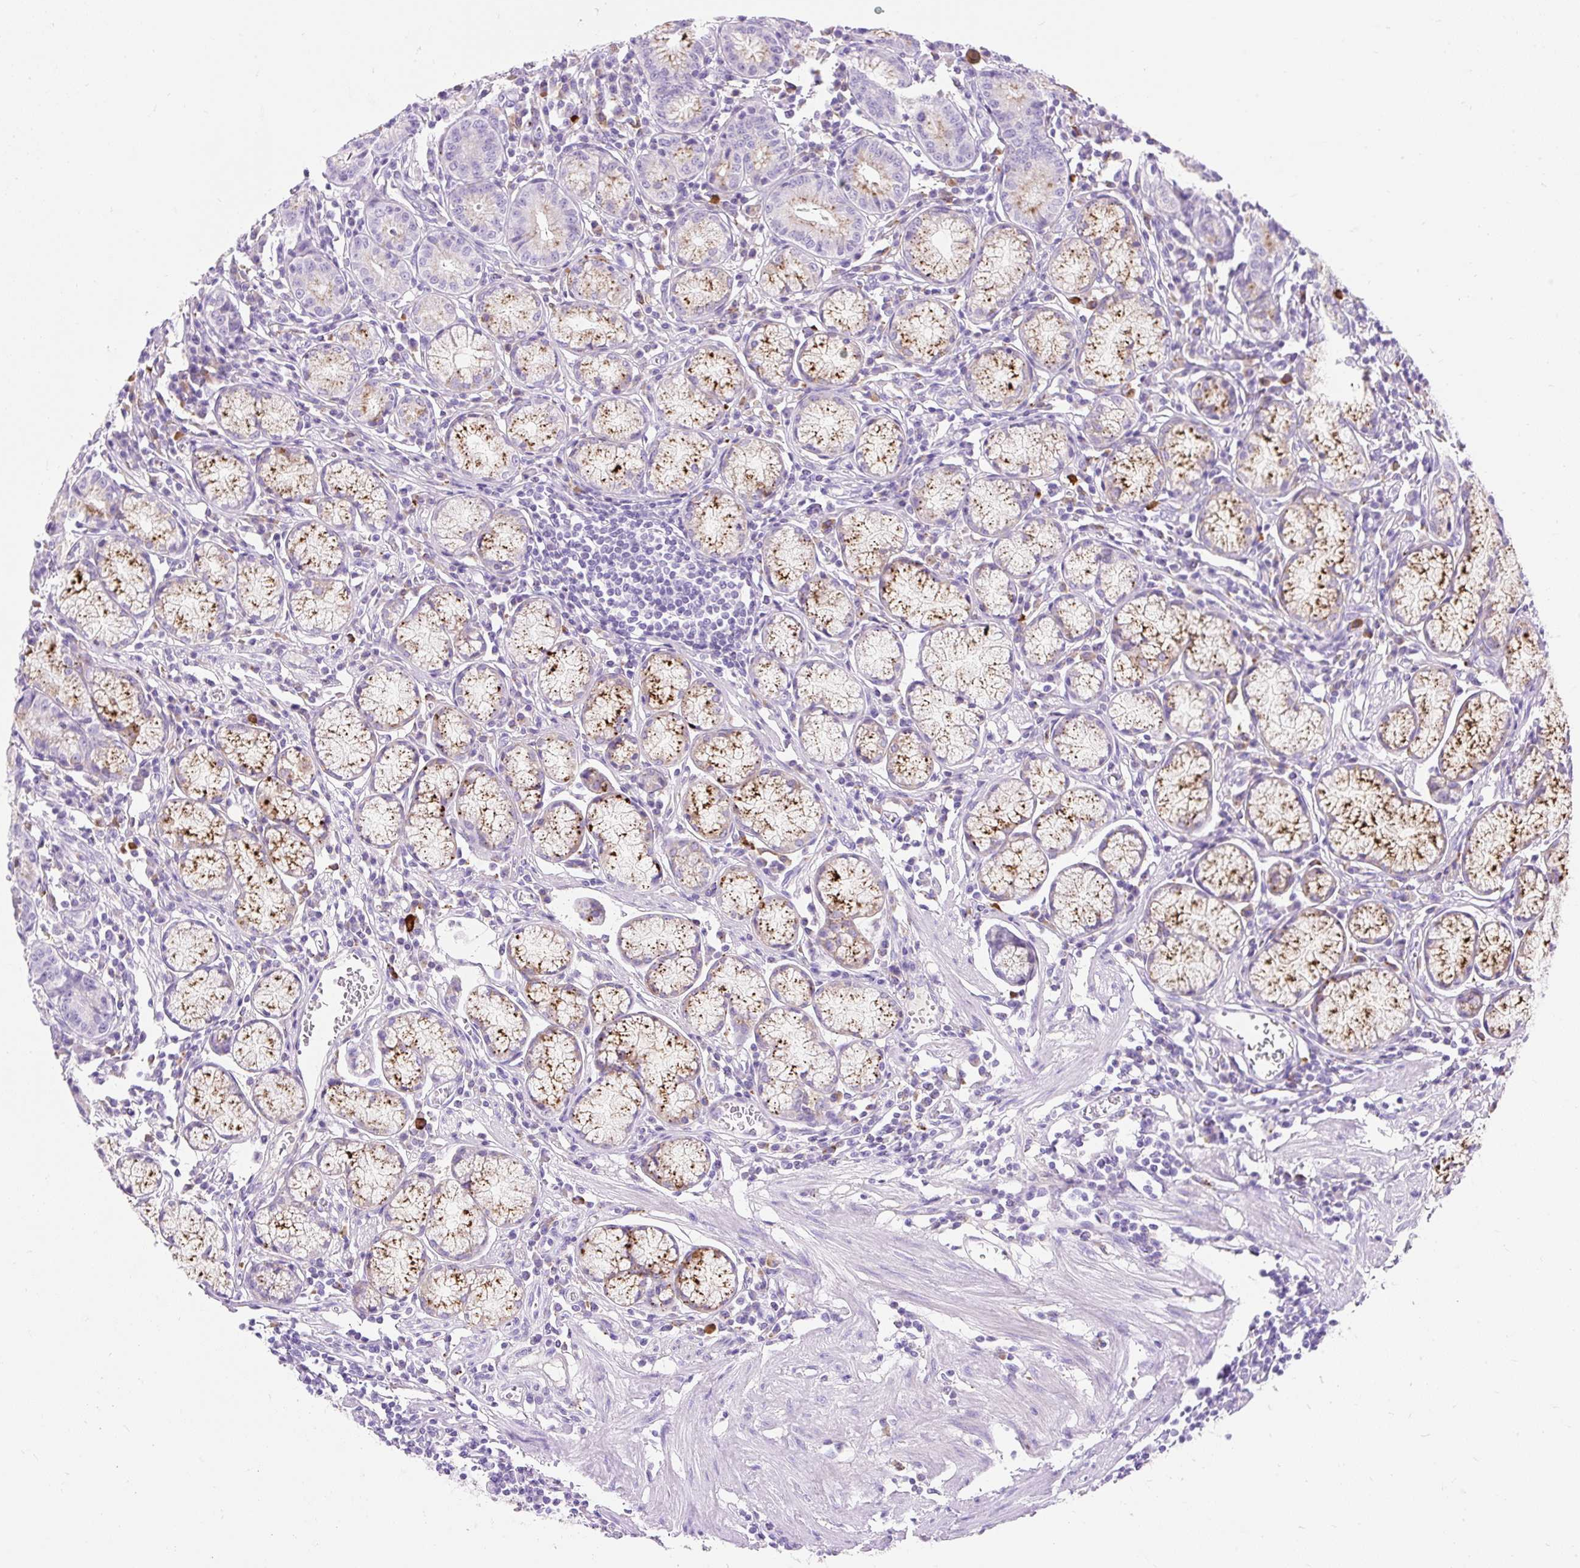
{"staining": {"intensity": "moderate", "quantity": "25%-75%", "location": "cytoplasmic/membranous"}, "tissue": "stomach", "cell_type": "Glandular cells", "image_type": "normal", "snomed": [{"axis": "morphology", "description": "Normal tissue, NOS"}, {"axis": "topography", "description": "Stomach"}], "caption": "Stomach stained with DAB (3,3'-diaminobenzidine) immunohistochemistry shows medium levels of moderate cytoplasmic/membranous staining in approximately 25%-75% of glandular cells. Using DAB (3,3'-diaminobenzidine) (brown) and hematoxylin (blue) stains, captured at high magnification using brightfield microscopy.", "gene": "HEXB", "patient": {"sex": "male", "age": 55}}